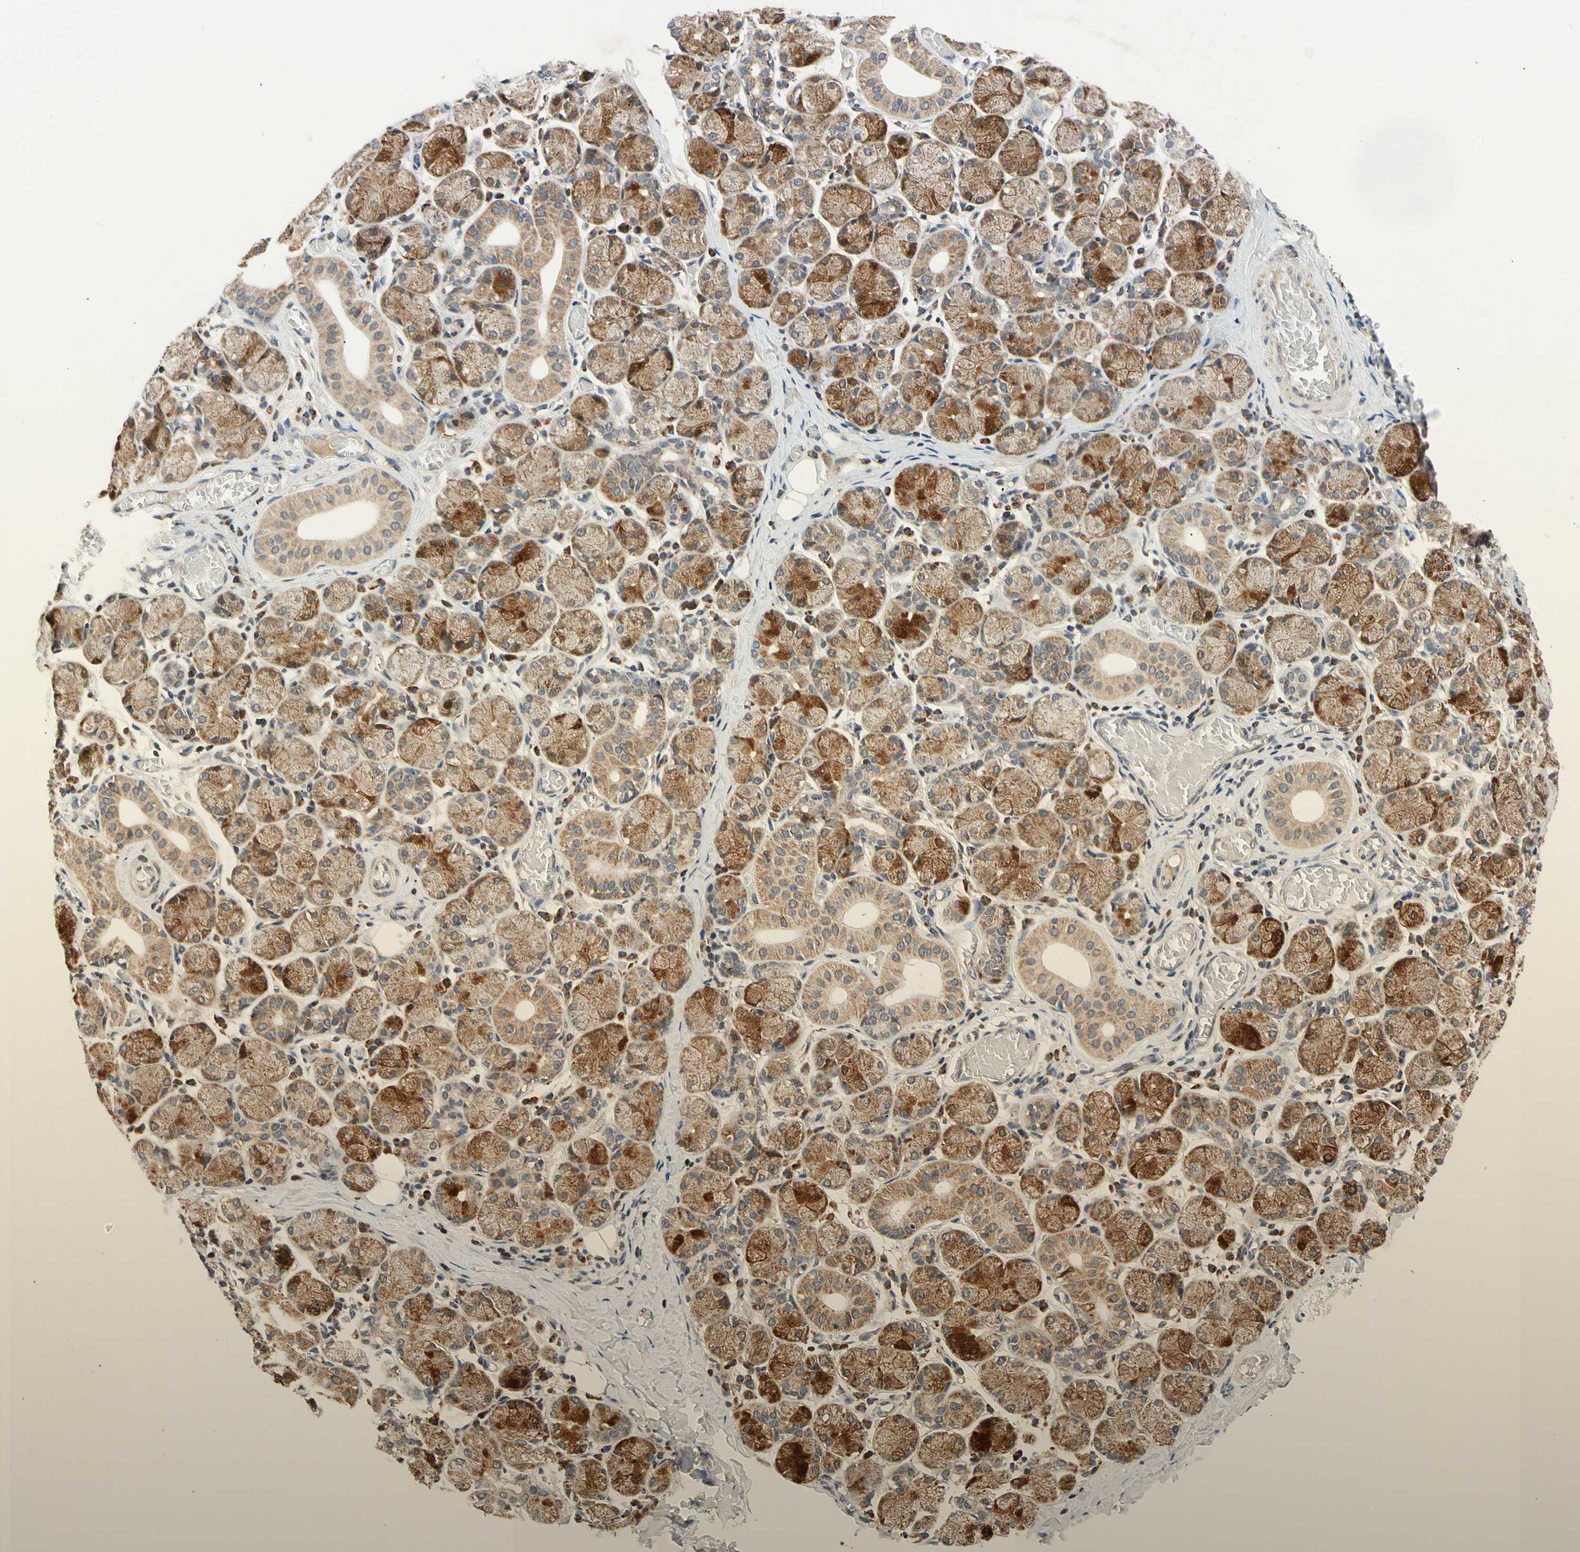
{"staining": {"intensity": "moderate", "quantity": "25%-75%", "location": "cytoplasmic/membranous"}, "tissue": "salivary gland", "cell_type": "Glandular cells", "image_type": "normal", "snomed": [{"axis": "morphology", "description": "Normal tissue, NOS"}, {"axis": "topography", "description": "Salivary gland"}], "caption": "Salivary gland stained with a brown dye displays moderate cytoplasmic/membranous positive expression in about 25%-75% of glandular cells.", "gene": "KHDC4", "patient": {"sex": "female", "age": 24}}